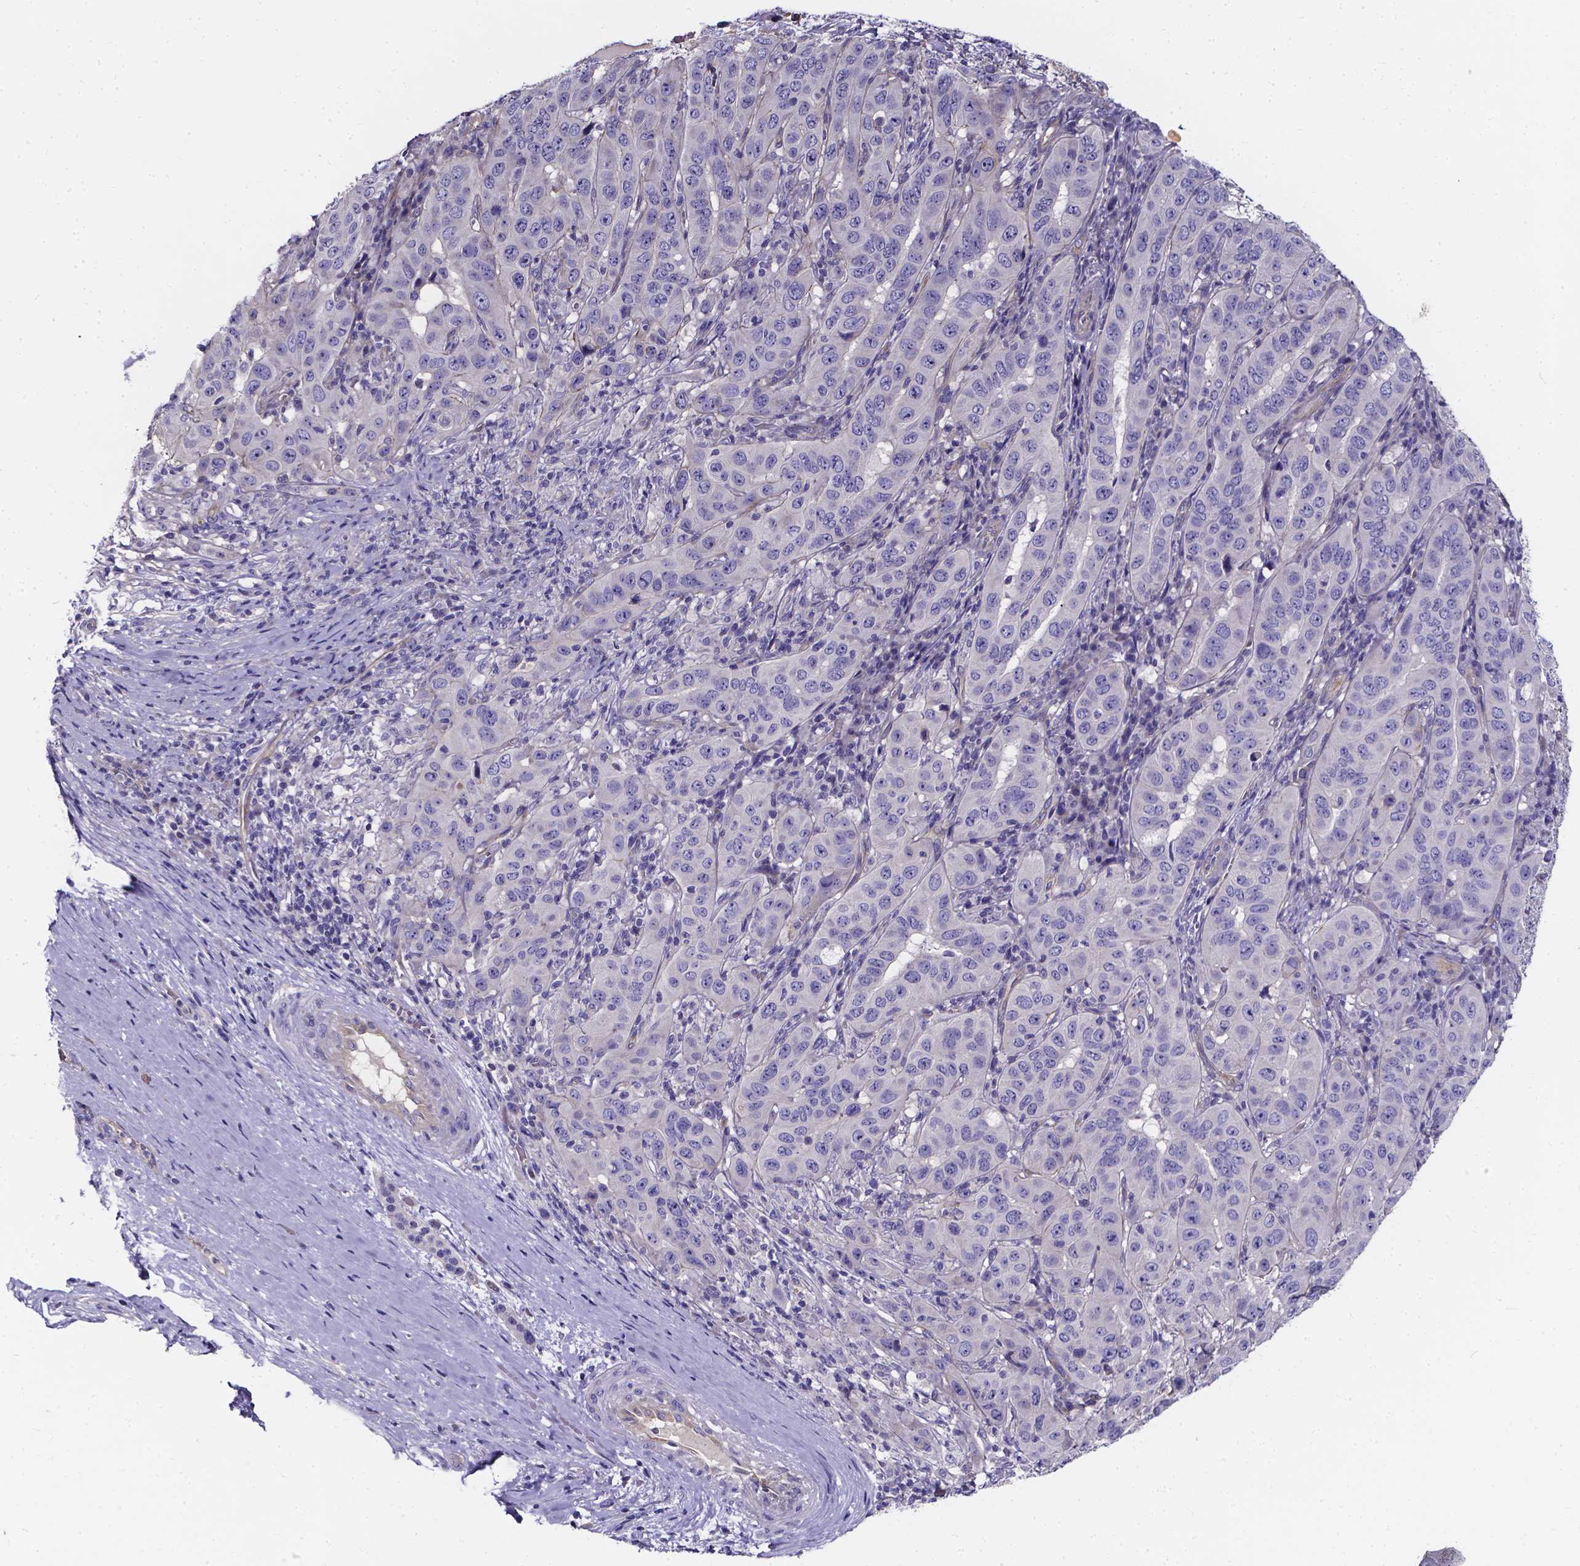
{"staining": {"intensity": "negative", "quantity": "none", "location": "none"}, "tissue": "pancreatic cancer", "cell_type": "Tumor cells", "image_type": "cancer", "snomed": [{"axis": "morphology", "description": "Adenocarcinoma, NOS"}, {"axis": "topography", "description": "Pancreas"}], "caption": "Tumor cells show no significant positivity in pancreatic cancer (adenocarcinoma).", "gene": "CACNG8", "patient": {"sex": "male", "age": 63}}